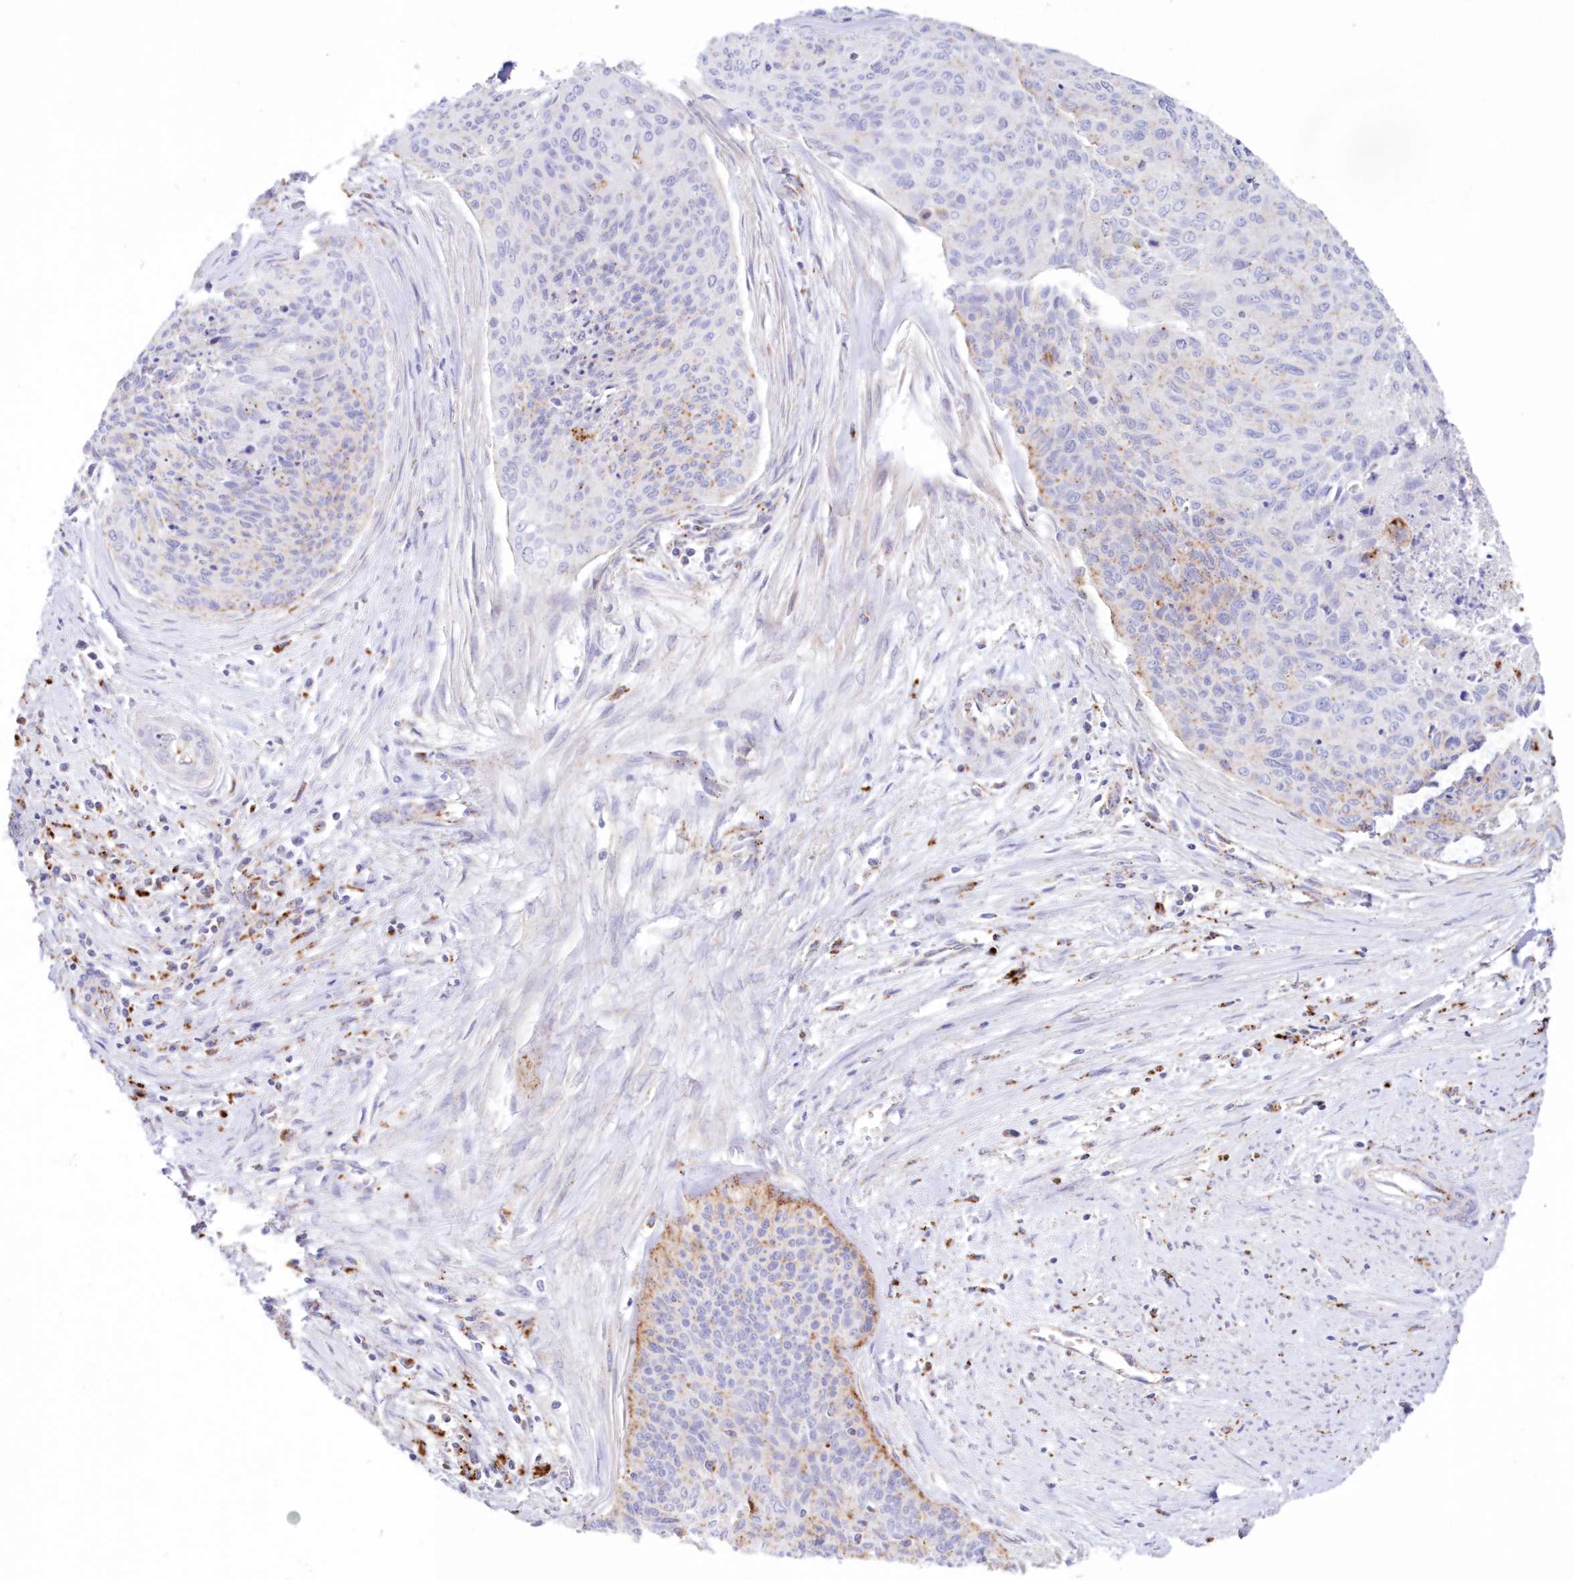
{"staining": {"intensity": "moderate", "quantity": "<25%", "location": "cytoplasmic/membranous"}, "tissue": "cervical cancer", "cell_type": "Tumor cells", "image_type": "cancer", "snomed": [{"axis": "morphology", "description": "Squamous cell carcinoma, NOS"}, {"axis": "topography", "description": "Cervix"}], "caption": "Immunohistochemical staining of human cervical squamous cell carcinoma reveals low levels of moderate cytoplasmic/membranous staining in approximately <25% of tumor cells. (IHC, brightfield microscopy, high magnification).", "gene": "TPP1", "patient": {"sex": "female", "age": 55}}